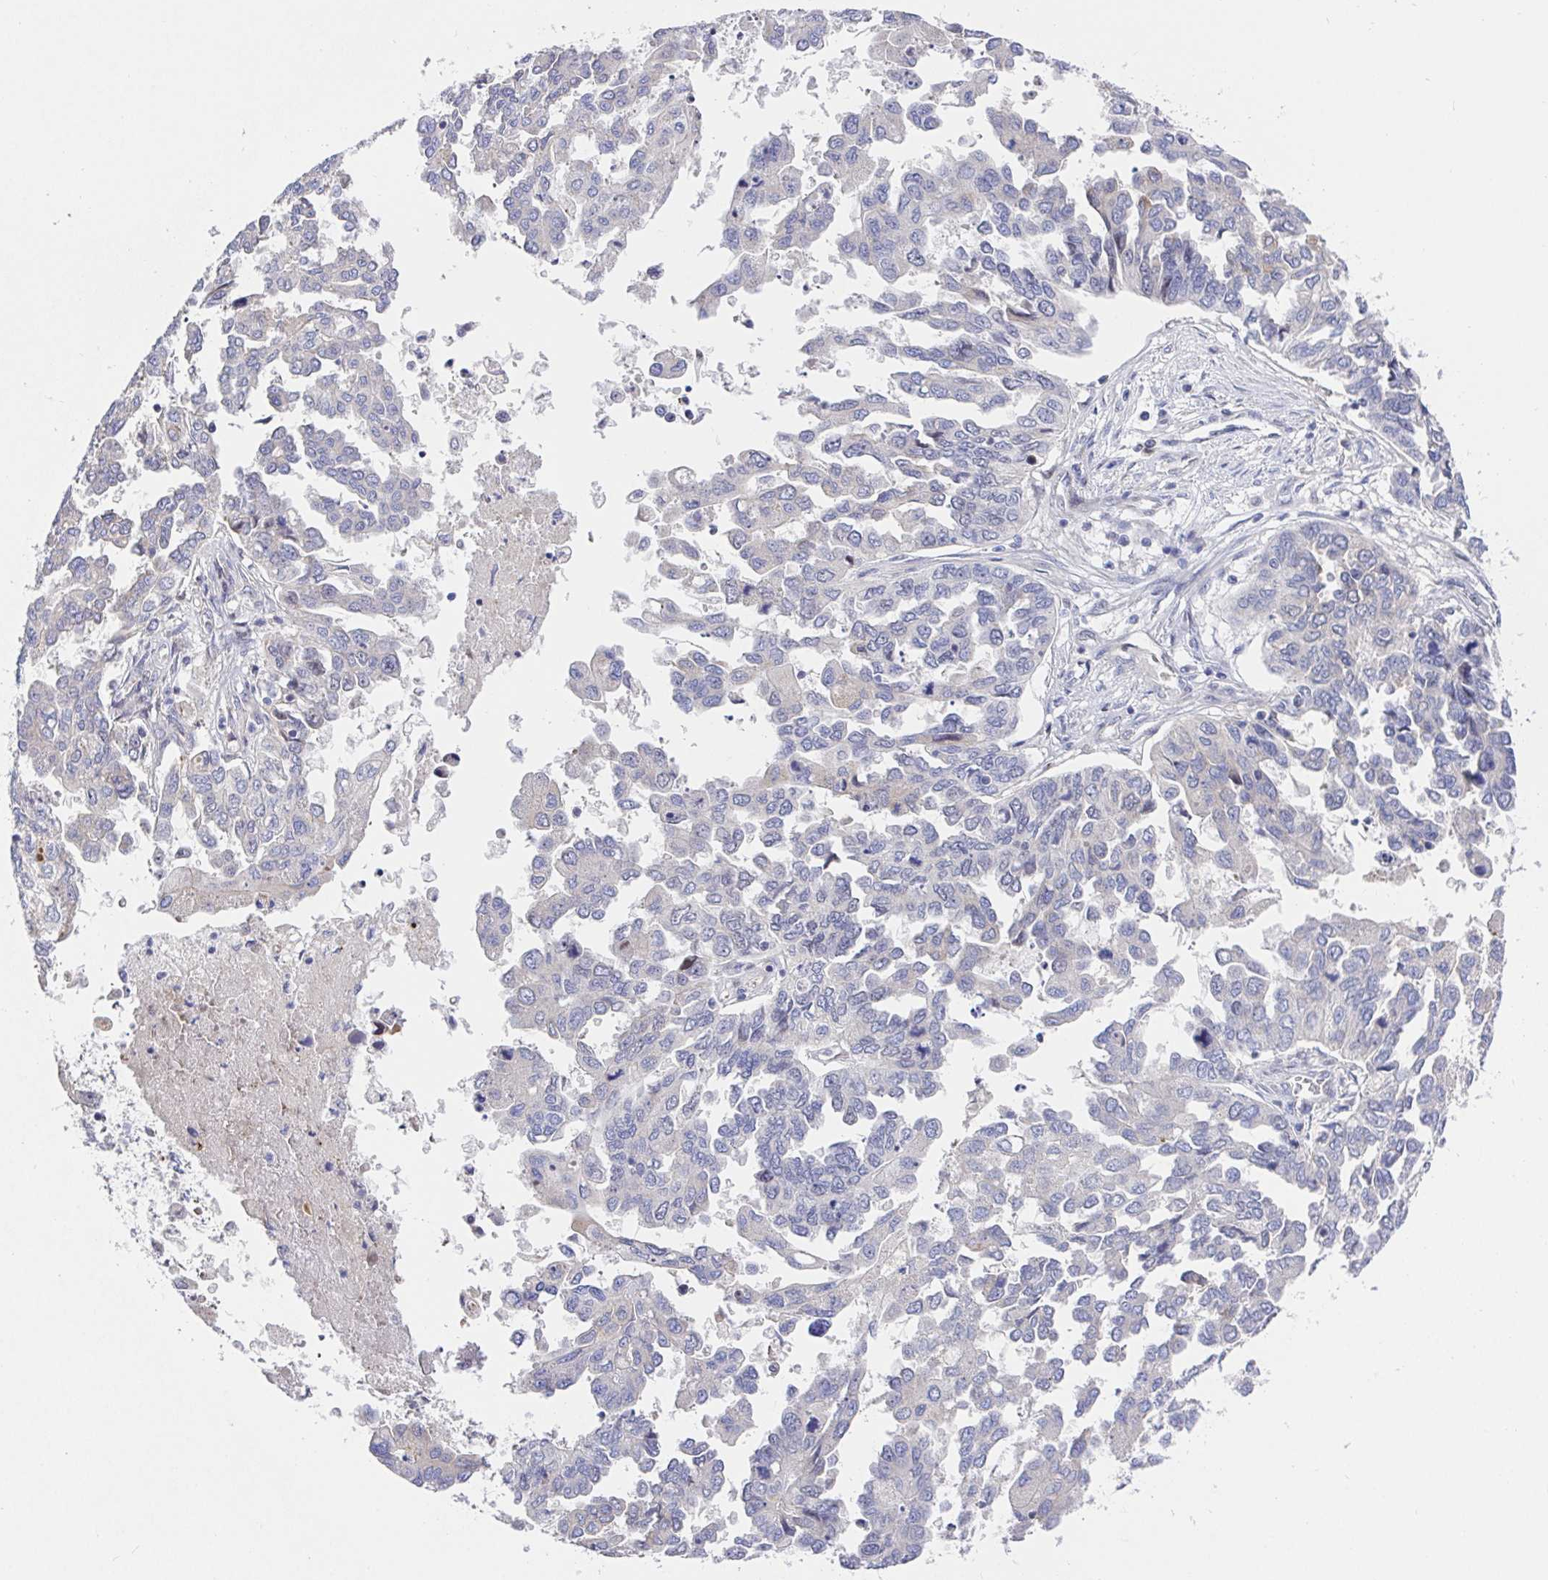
{"staining": {"intensity": "negative", "quantity": "none", "location": "none"}, "tissue": "ovarian cancer", "cell_type": "Tumor cells", "image_type": "cancer", "snomed": [{"axis": "morphology", "description": "Cystadenocarcinoma, serous, NOS"}, {"axis": "topography", "description": "Ovary"}], "caption": "The IHC image has no significant staining in tumor cells of ovarian cancer tissue. The staining is performed using DAB brown chromogen with nuclei counter-stained in using hematoxylin.", "gene": "TIMELESS", "patient": {"sex": "female", "age": 53}}